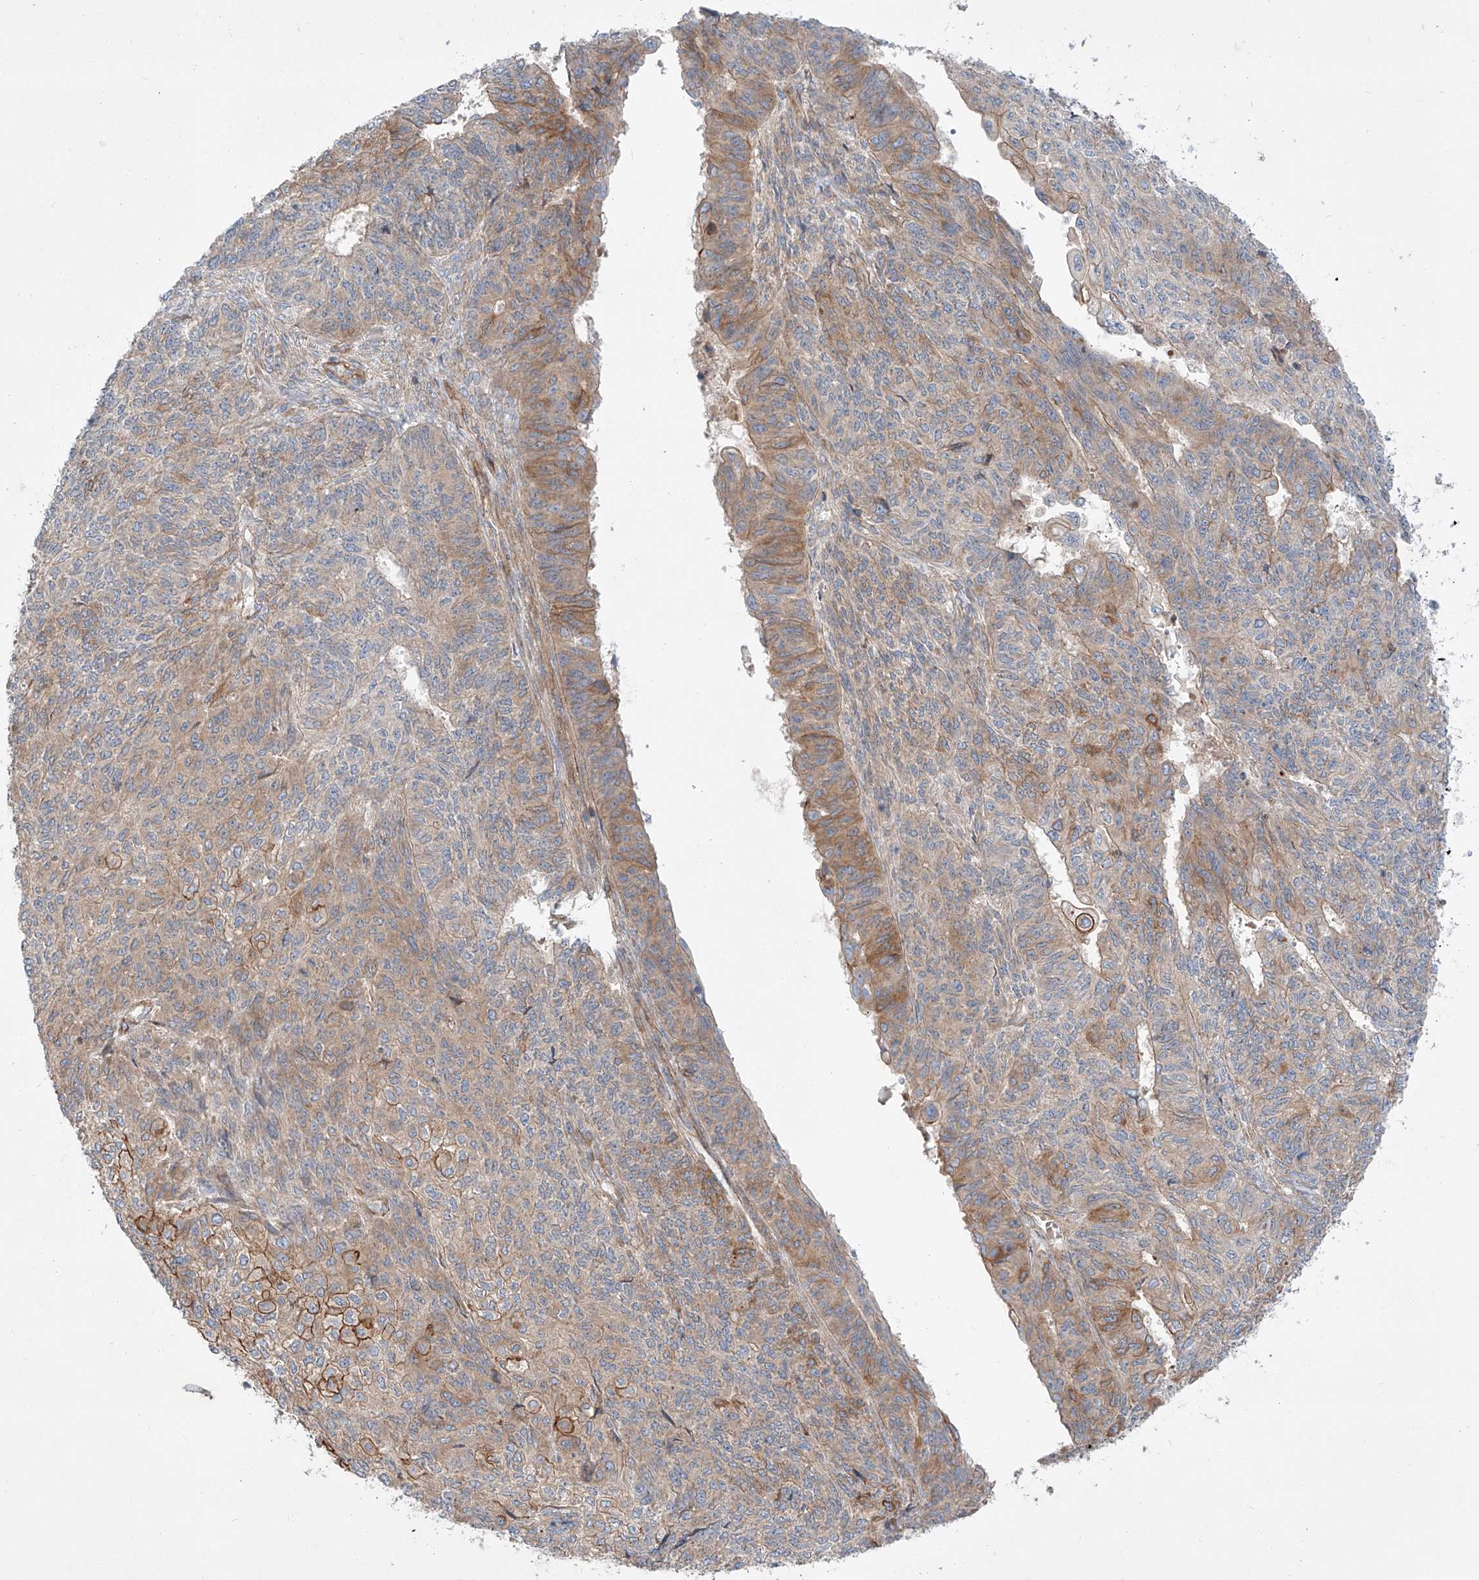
{"staining": {"intensity": "moderate", "quantity": "25%-75%", "location": "cytoplasmic/membranous"}, "tissue": "endometrial cancer", "cell_type": "Tumor cells", "image_type": "cancer", "snomed": [{"axis": "morphology", "description": "Adenocarcinoma, NOS"}, {"axis": "topography", "description": "Endometrium"}], "caption": "Adenocarcinoma (endometrial) stained with immunohistochemistry reveals moderate cytoplasmic/membranous positivity in approximately 25%-75% of tumor cells. The protein of interest is shown in brown color, while the nuclei are stained blue.", "gene": "MINDY4", "patient": {"sex": "female", "age": 32}}